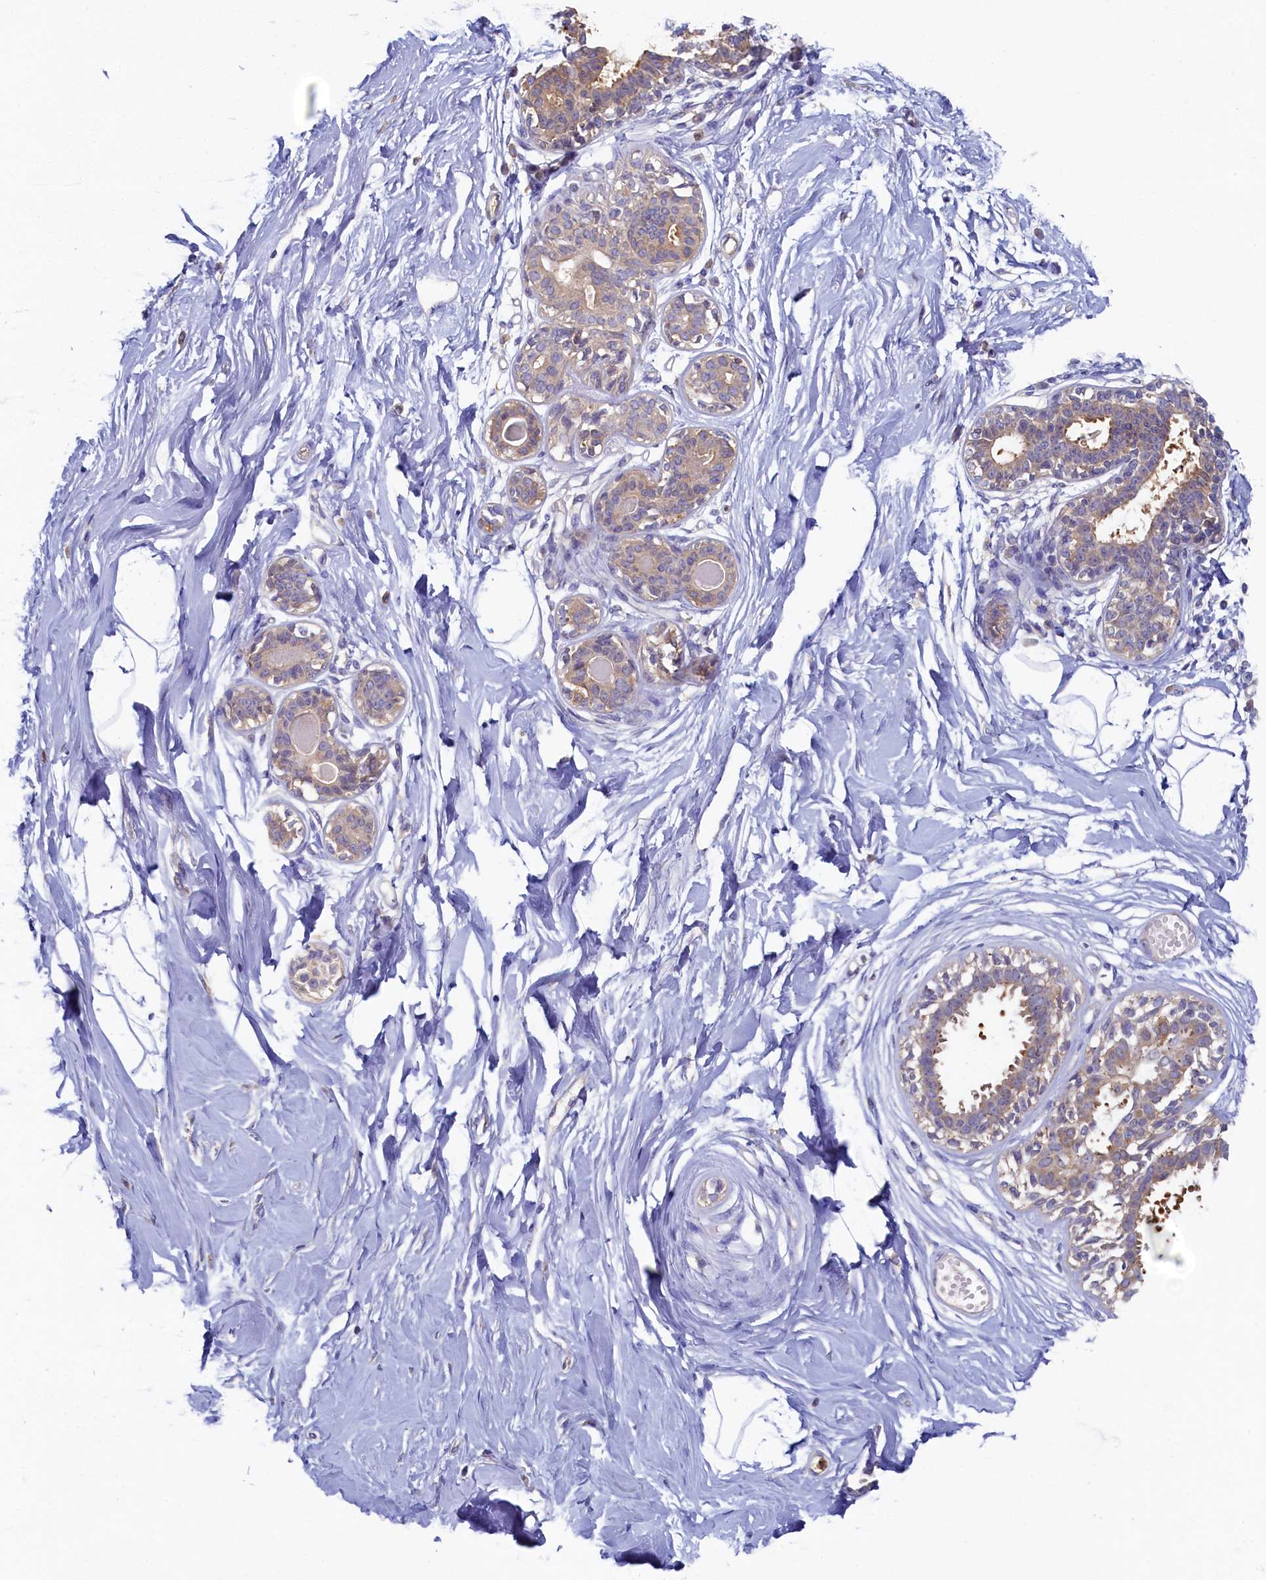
{"staining": {"intensity": "negative", "quantity": "none", "location": "none"}, "tissue": "breast", "cell_type": "Adipocytes", "image_type": "normal", "snomed": [{"axis": "morphology", "description": "Normal tissue, NOS"}, {"axis": "topography", "description": "Breast"}], "caption": "Human breast stained for a protein using IHC reveals no expression in adipocytes.", "gene": "TIMM8B", "patient": {"sex": "female", "age": 45}}